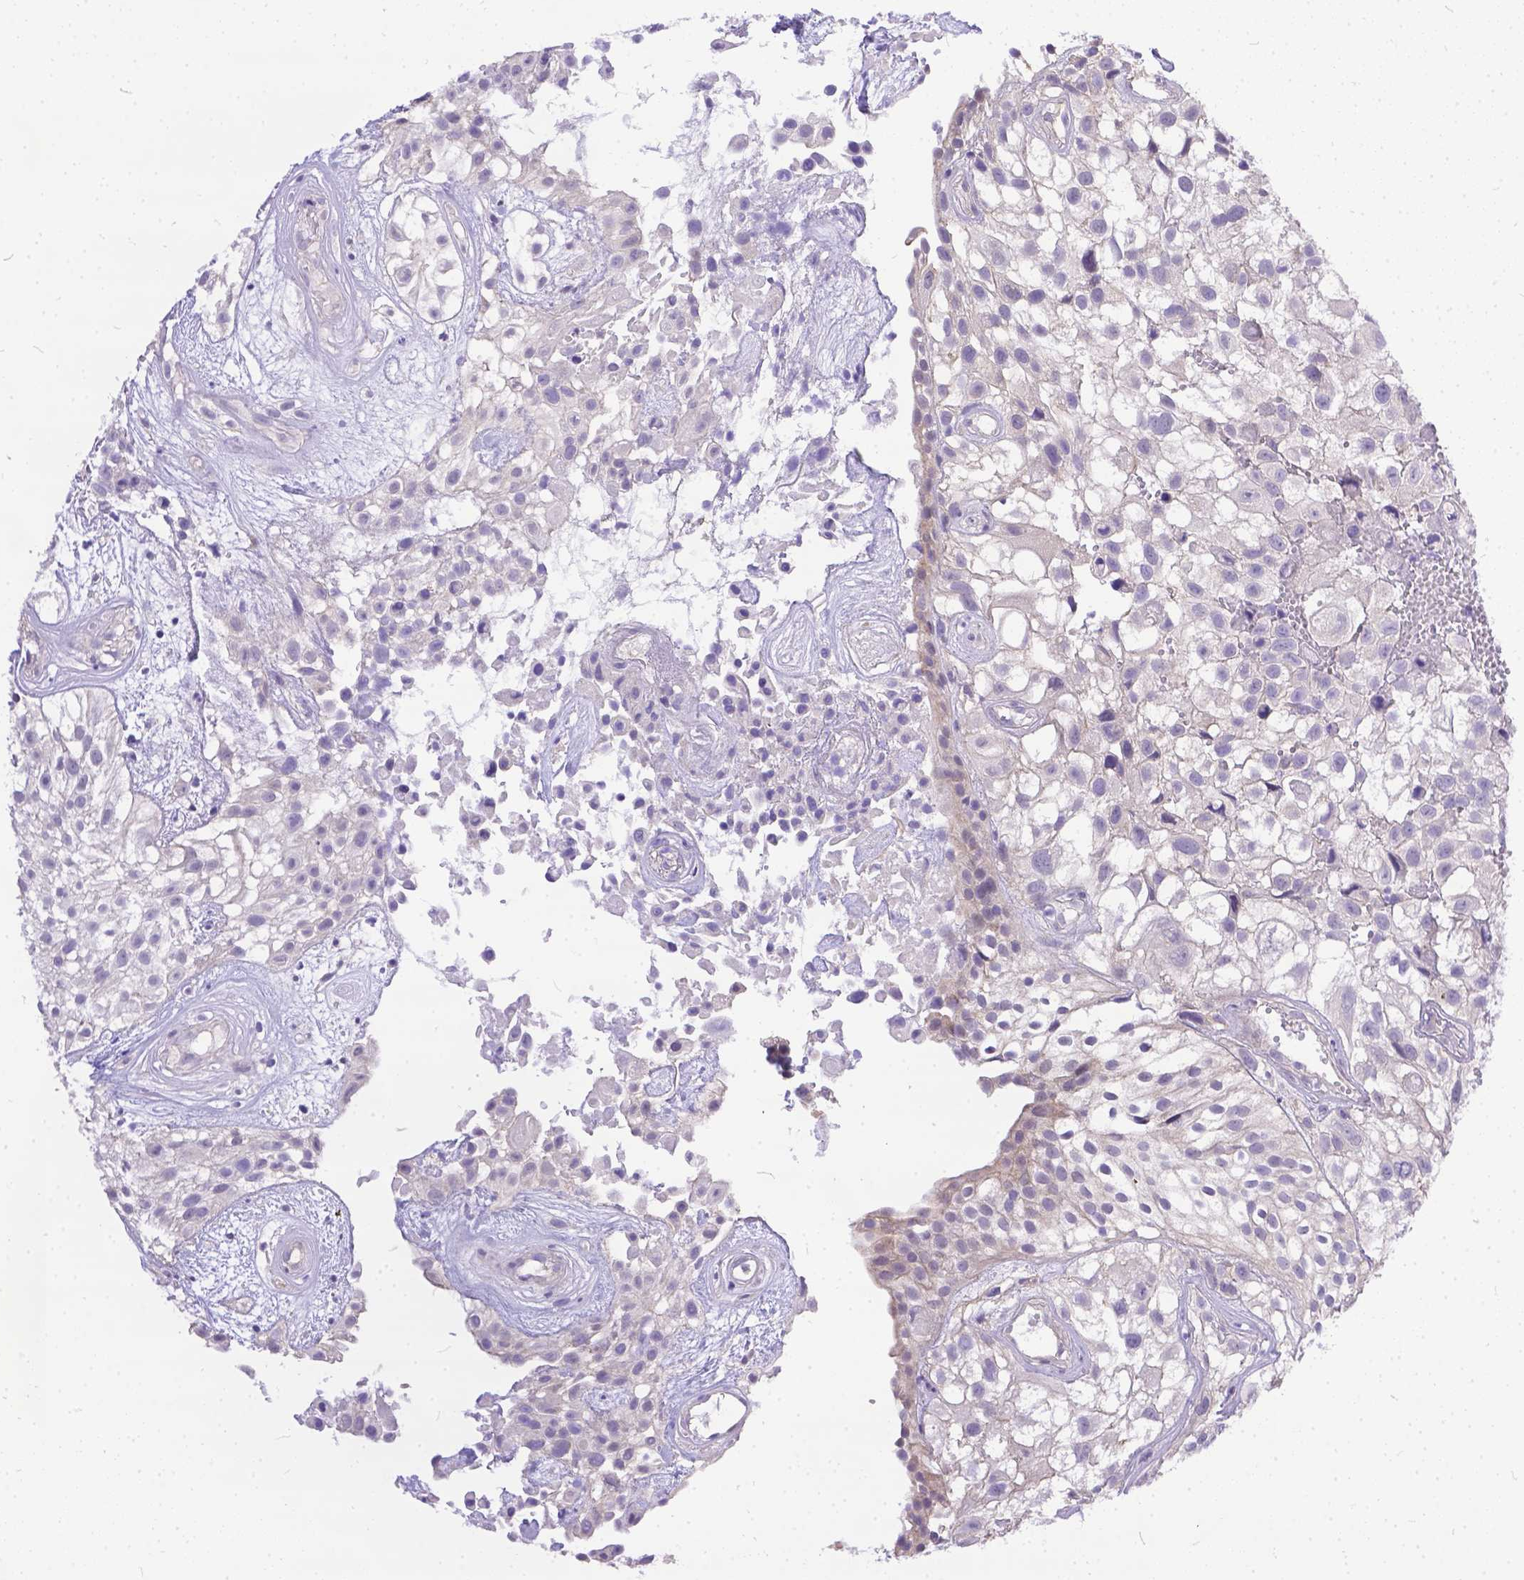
{"staining": {"intensity": "negative", "quantity": "none", "location": "none"}, "tissue": "urothelial cancer", "cell_type": "Tumor cells", "image_type": "cancer", "snomed": [{"axis": "morphology", "description": "Urothelial carcinoma, High grade"}, {"axis": "topography", "description": "Urinary bladder"}], "caption": "IHC micrograph of urothelial carcinoma (high-grade) stained for a protein (brown), which reveals no staining in tumor cells.", "gene": "DLEC1", "patient": {"sex": "male", "age": 56}}